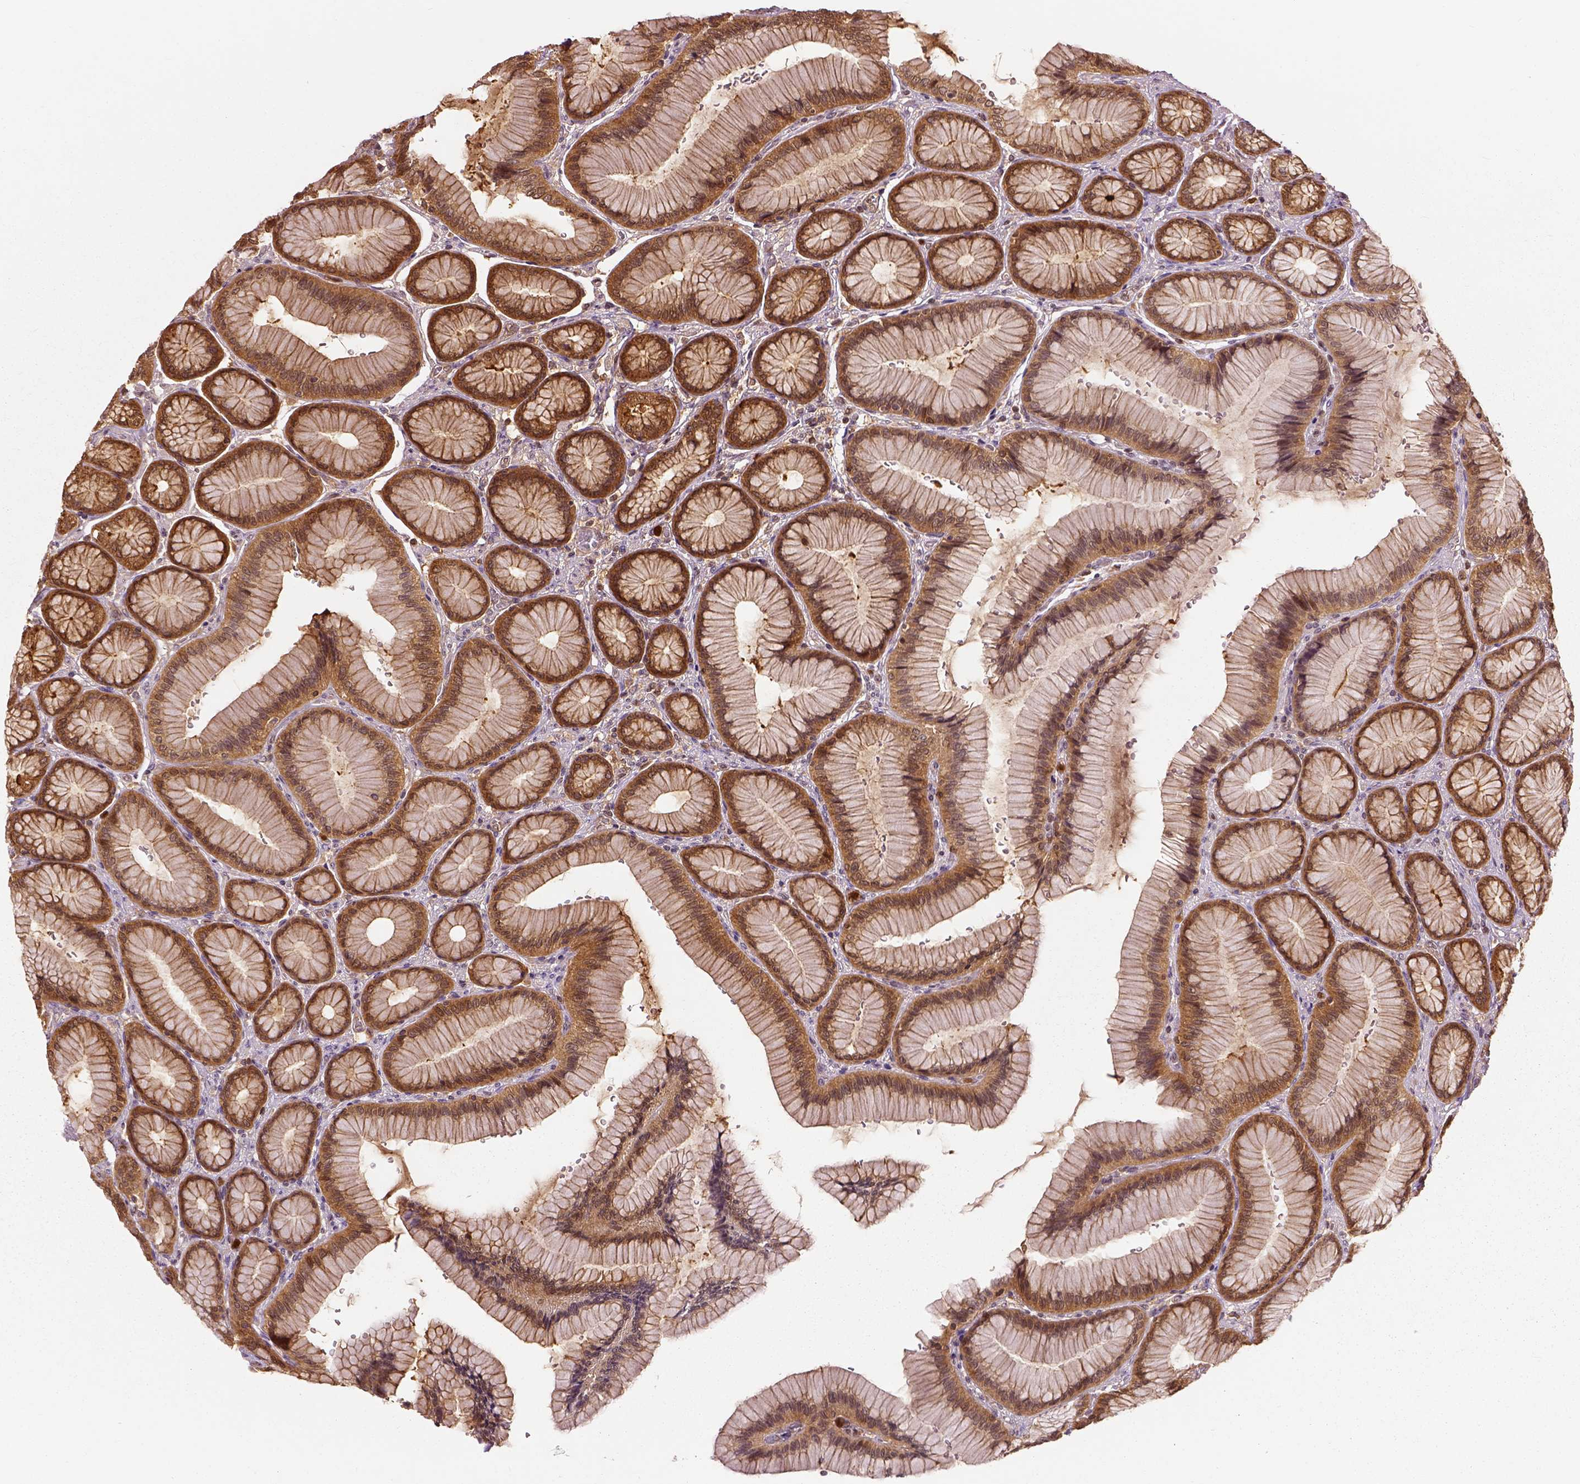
{"staining": {"intensity": "moderate", "quantity": ">75%", "location": "cytoplasmic/membranous"}, "tissue": "stomach", "cell_type": "Glandular cells", "image_type": "normal", "snomed": [{"axis": "morphology", "description": "Normal tissue, NOS"}, {"axis": "morphology", "description": "Adenocarcinoma, NOS"}, {"axis": "morphology", "description": "Adenocarcinoma, High grade"}, {"axis": "topography", "description": "Stomach, upper"}, {"axis": "topography", "description": "Stomach"}], "caption": "A high-resolution micrograph shows immunohistochemistry (IHC) staining of benign stomach, which reveals moderate cytoplasmic/membranous expression in approximately >75% of glandular cells.", "gene": "GPI", "patient": {"sex": "female", "age": 65}}